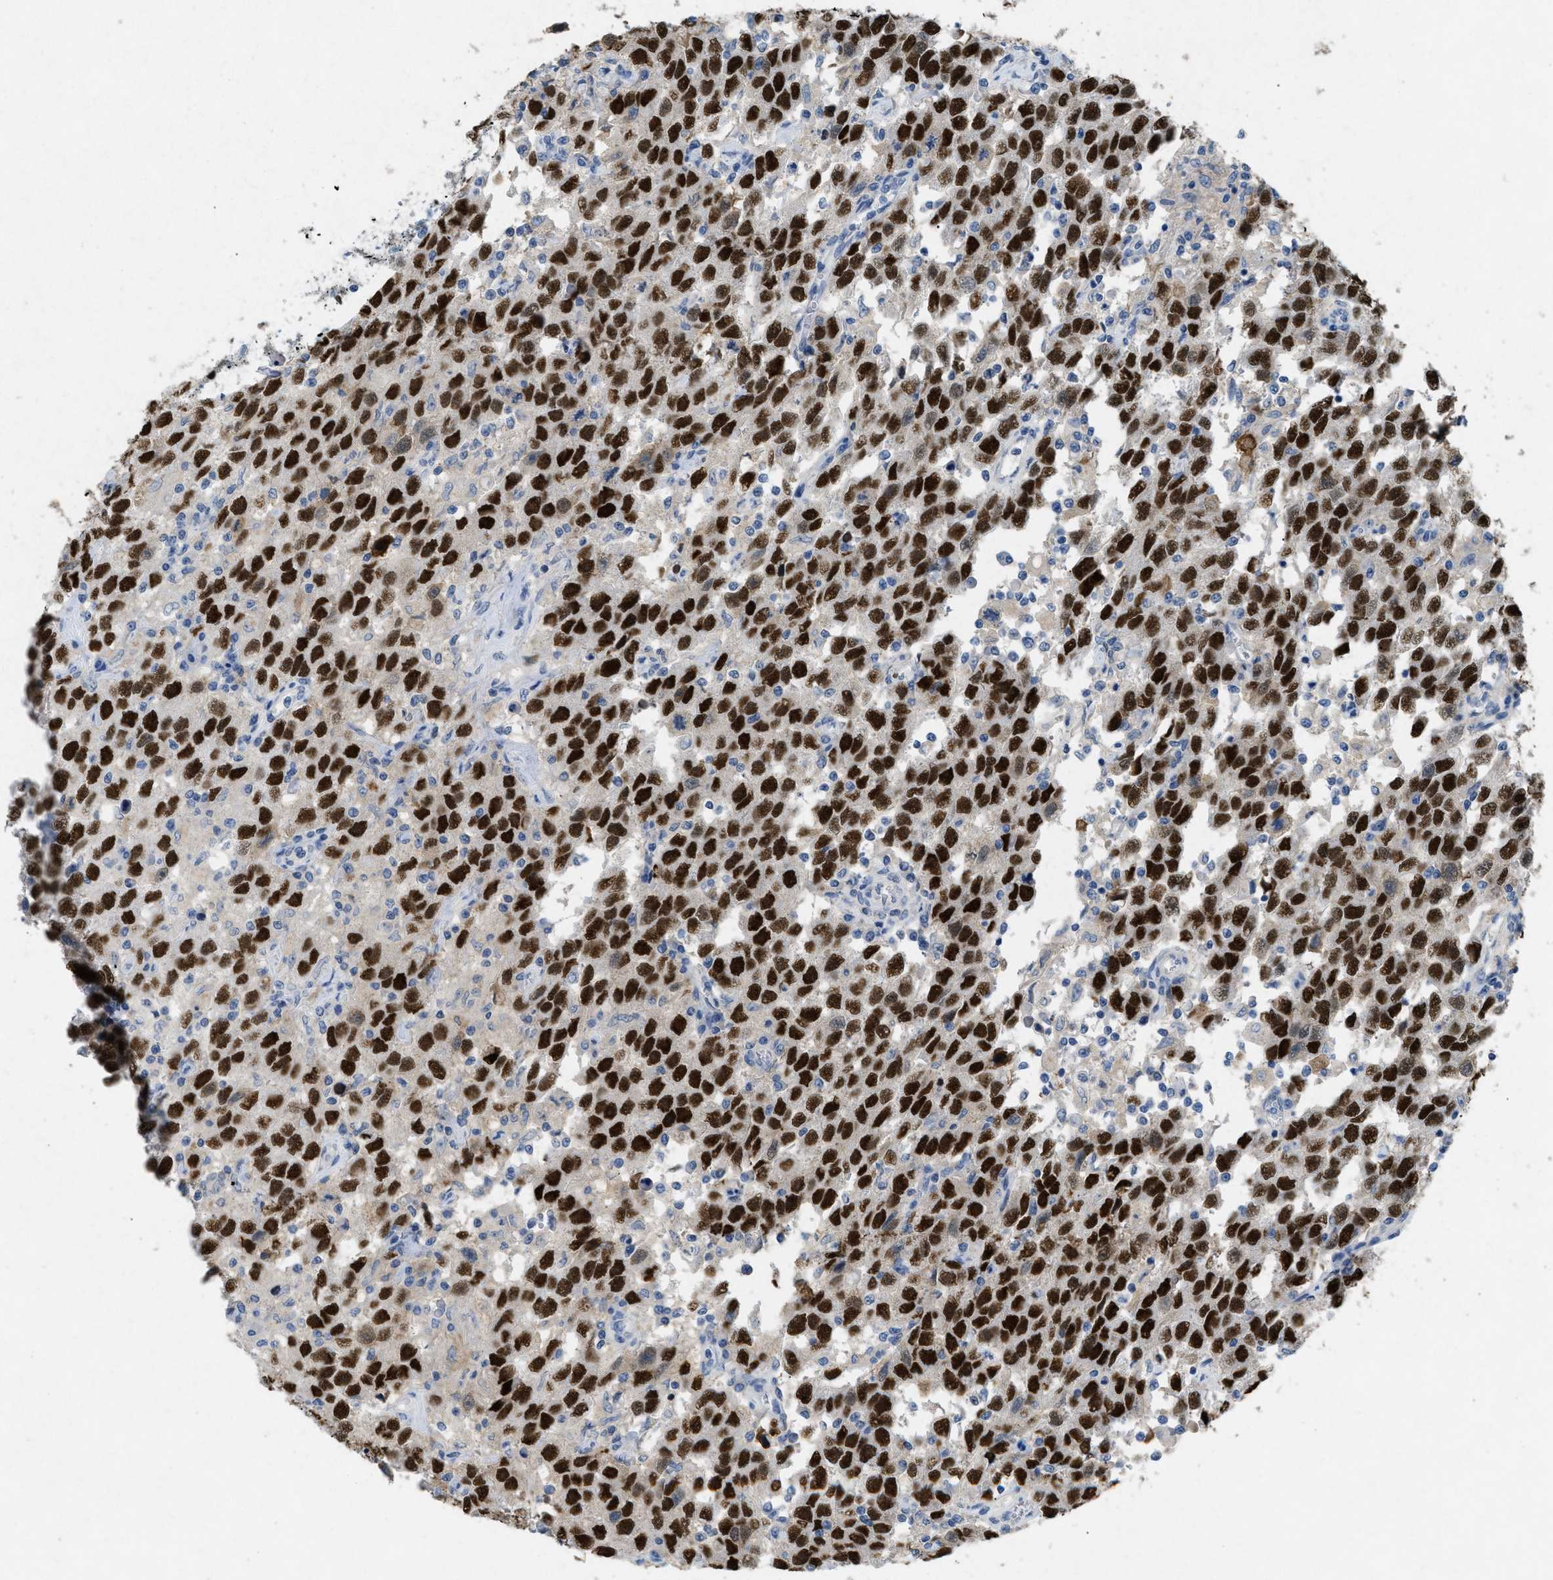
{"staining": {"intensity": "strong", "quantity": ">75%", "location": "nuclear"}, "tissue": "testis cancer", "cell_type": "Tumor cells", "image_type": "cancer", "snomed": [{"axis": "morphology", "description": "Seminoma, NOS"}, {"axis": "topography", "description": "Testis"}], "caption": "A brown stain shows strong nuclear expression of a protein in testis cancer (seminoma) tumor cells.", "gene": "TASOR", "patient": {"sex": "male", "age": 41}}